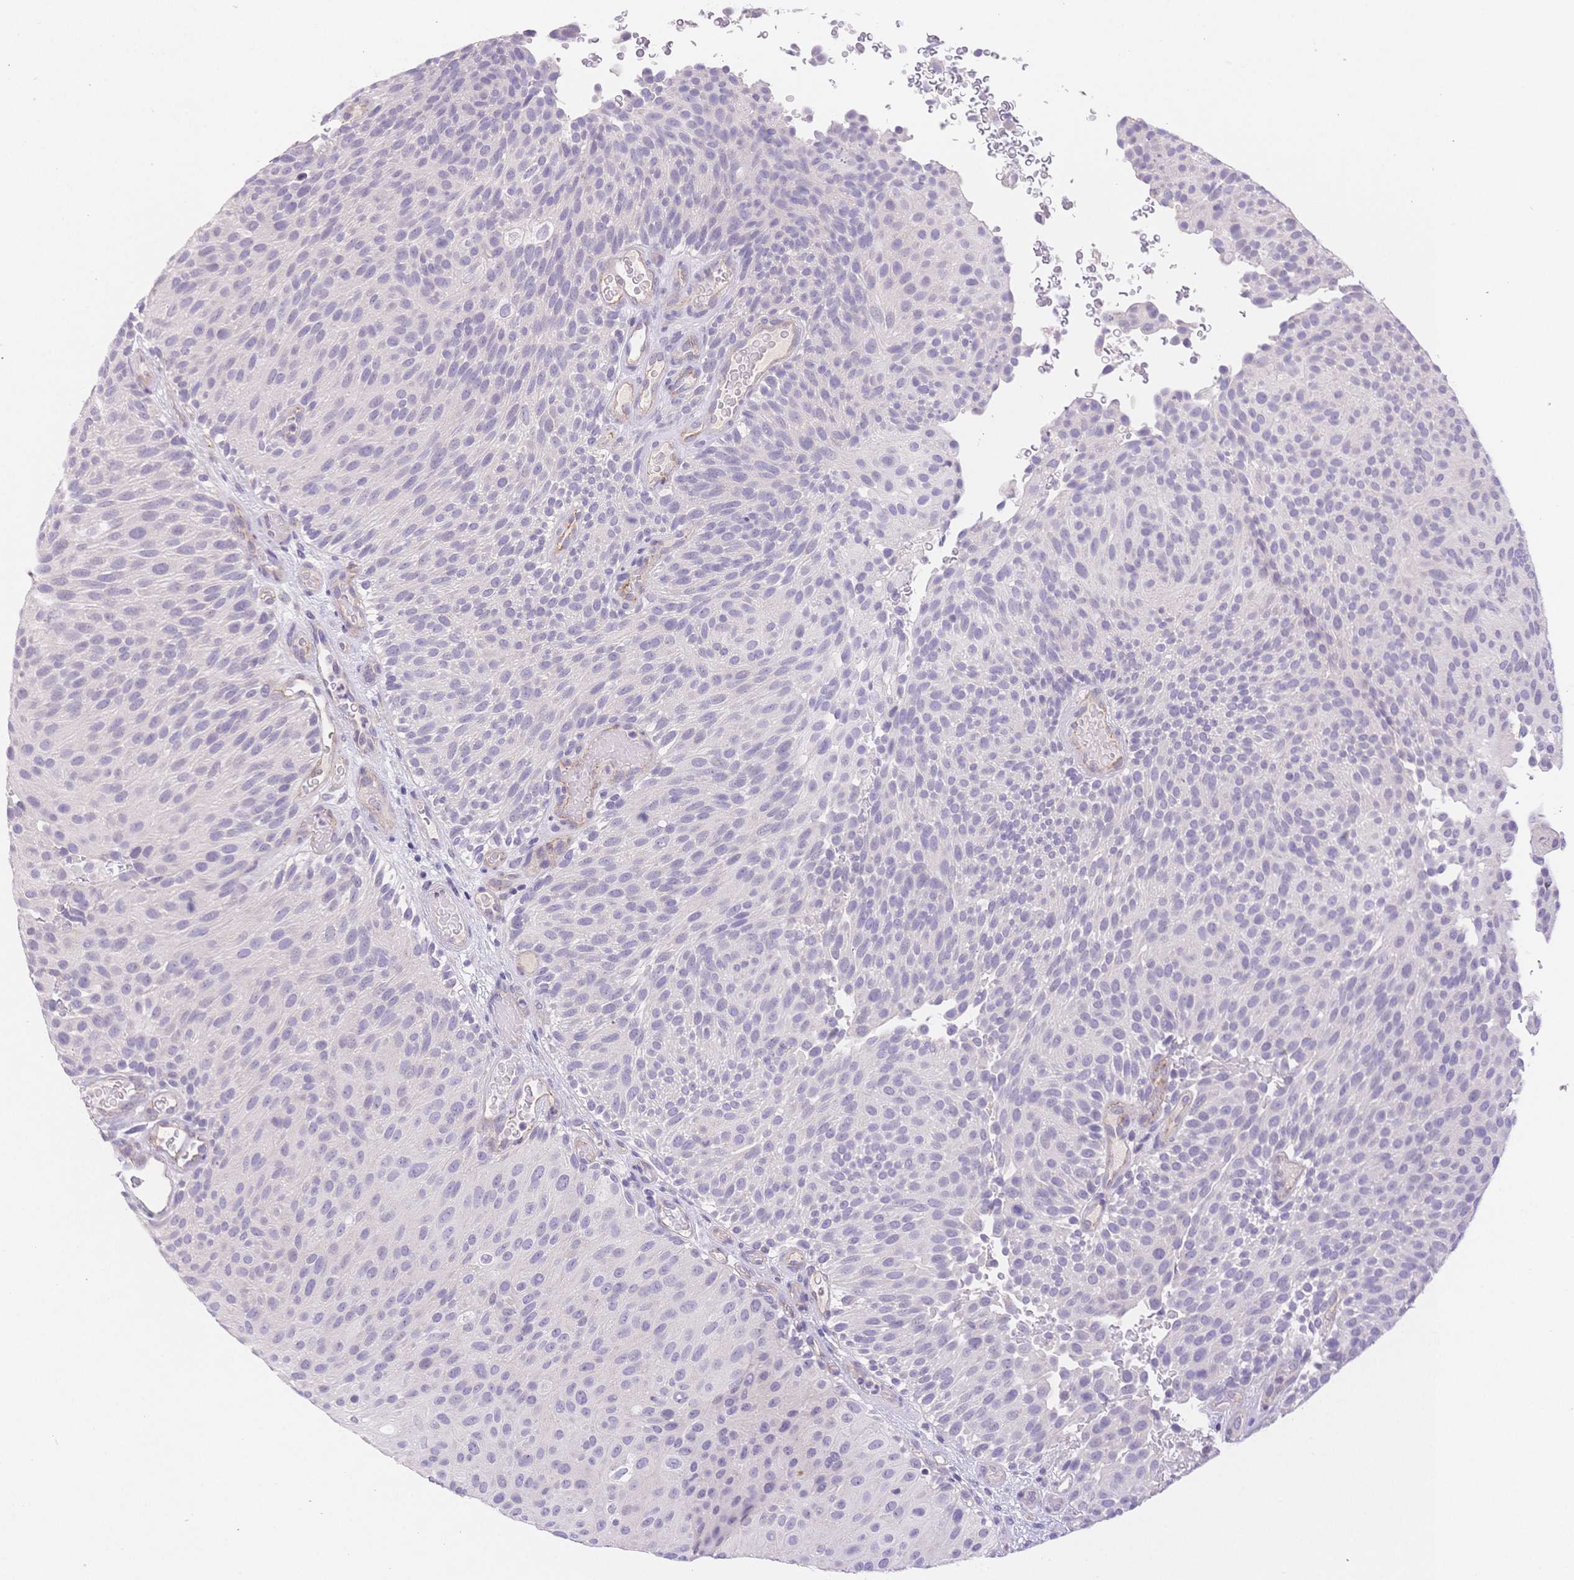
{"staining": {"intensity": "negative", "quantity": "none", "location": "none"}, "tissue": "urothelial cancer", "cell_type": "Tumor cells", "image_type": "cancer", "snomed": [{"axis": "morphology", "description": "Urothelial carcinoma, Low grade"}, {"axis": "topography", "description": "Urinary bladder"}], "caption": "Tumor cells show no significant protein positivity in urothelial carcinoma (low-grade).", "gene": "MYOM1", "patient": {"sex": "male", "age": 78}}